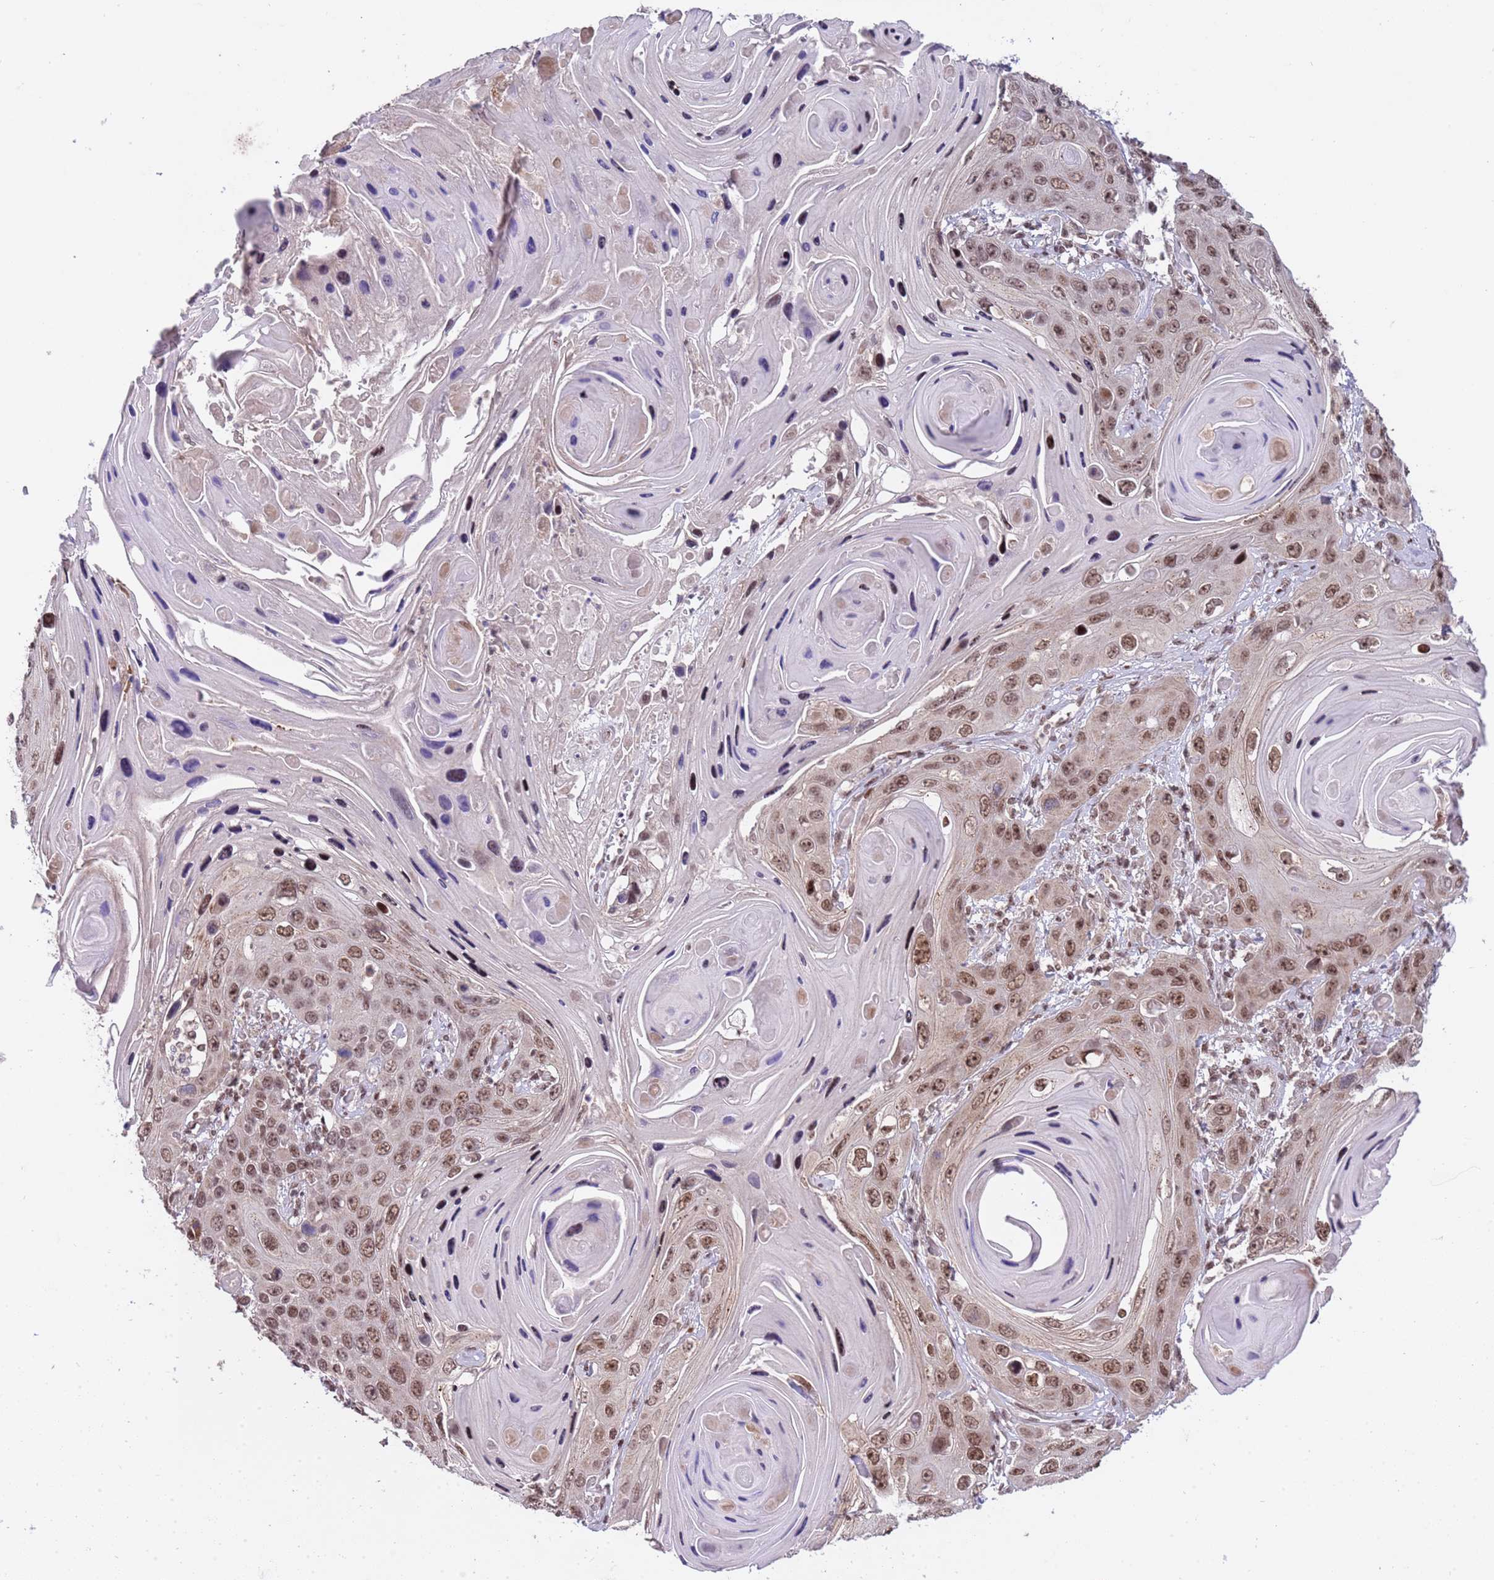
{"staining": {"intensity": "moderate", "quantity": ">75%", "location": "nuclear"}, "tissue": "skin cancer", "cell_type": "Tumor cells", "image_type": "cancer", "snomed": [{"axis": "morphology", "description": "Squamous cell carcinoma, NOS"}, {"axis": "topography", "description": "Skin"}], "caption": "Protein staining of skin cancer (squamous cell carcinoma) tissue displays moderate nuclear positivity in about >75% of tumor cells. The protein of interest is shown in brown color, while the nuclei are stained blue.", "gene": "PPM1H", "patient": {"sex": "male", "age": 55}}